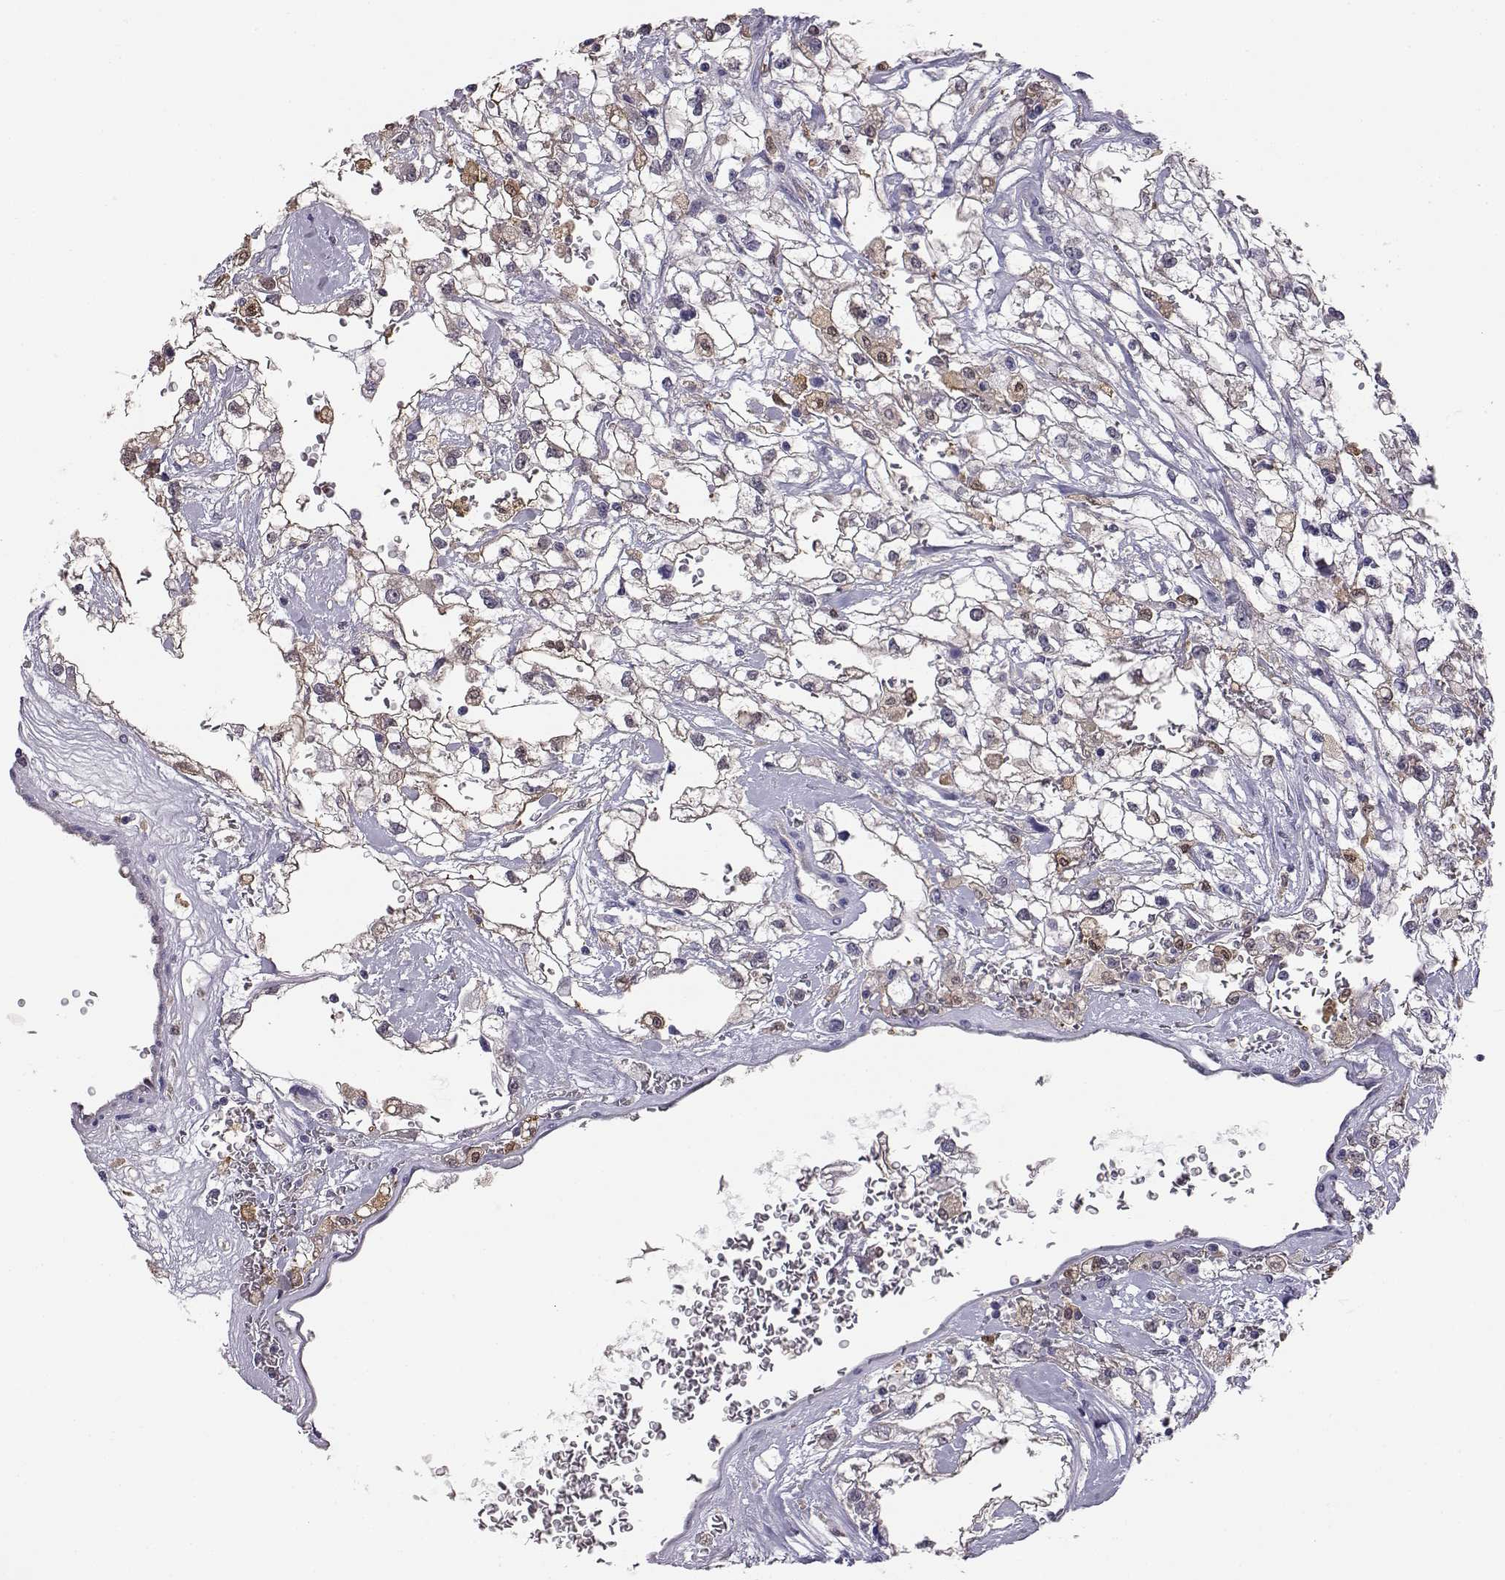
{"staining": {"intensity": "weak", "quantity": "<25%", "location": "cytoplasmic/membranous,nuclear"}, "tissue": "renal cancer", "cell_type": "Tumor cells", "image_type": "cancer", "snomed": [{"axis": "morphology", "description": "Adenocarcinoma, NOS"}, {"axis": "topography", "description": "Kidney"}], "caption": "IHC of human renal cancer (adenocarcinoma) displays no staining in tumor cells.", "gene": "AKR1B1", "patient": {"sex": "male", "age": 59}}